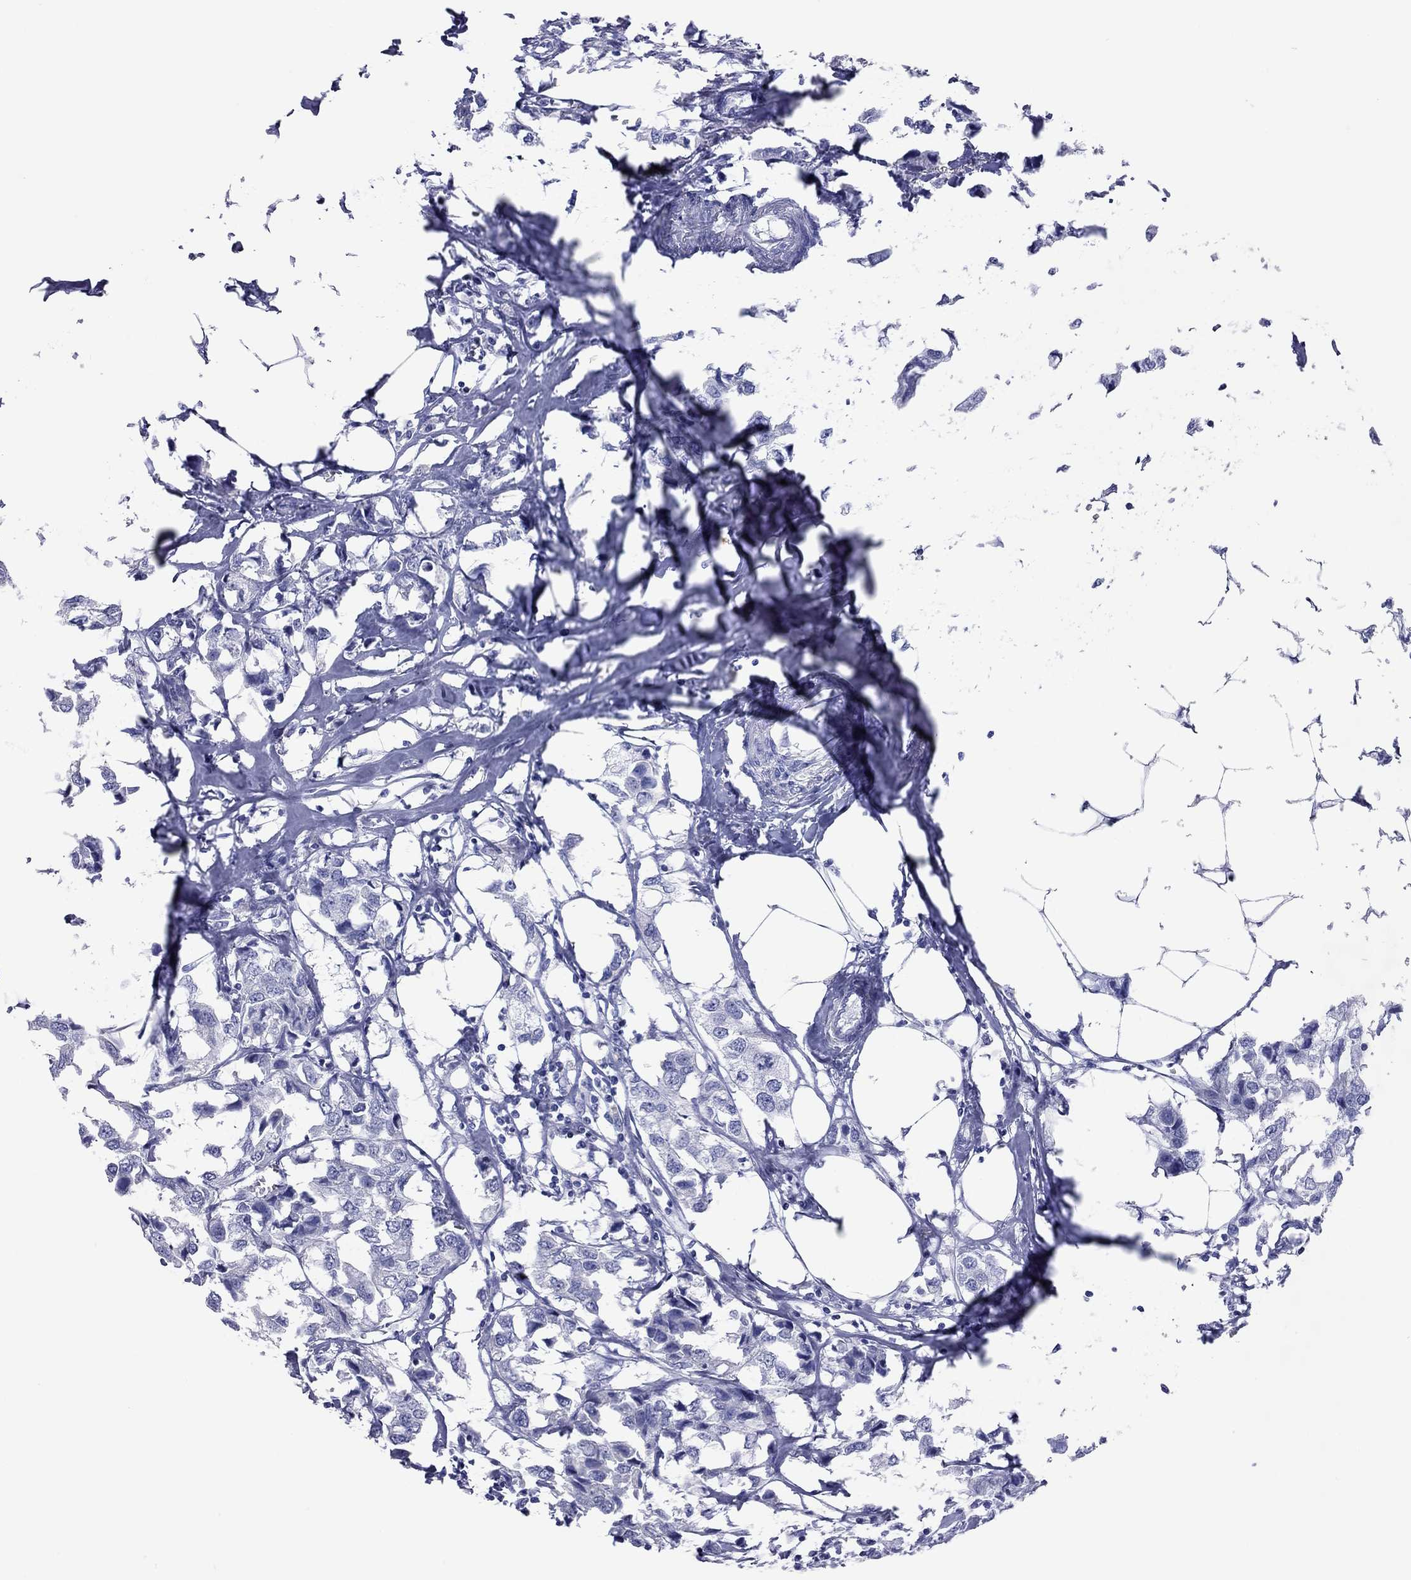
{"staining": {"intensity": "negative", "quantity": "none", "location": "none"}, "tissue": "breast cancer", "cell_type": "Tumor cells", "image_type": "cancer", "snomed": [{"axis": "morphology", "description": "Duct carcinoma"}, {"axis": "topography", "description": "Breast"}], "caption": "Breast cancer (infiltrating ductal carcinoma) was stained to show a protein in brown. There is no significant expression in tumor cells.", "gene": "VSIG10", "patient": {"sex": "female", "age": 80}}